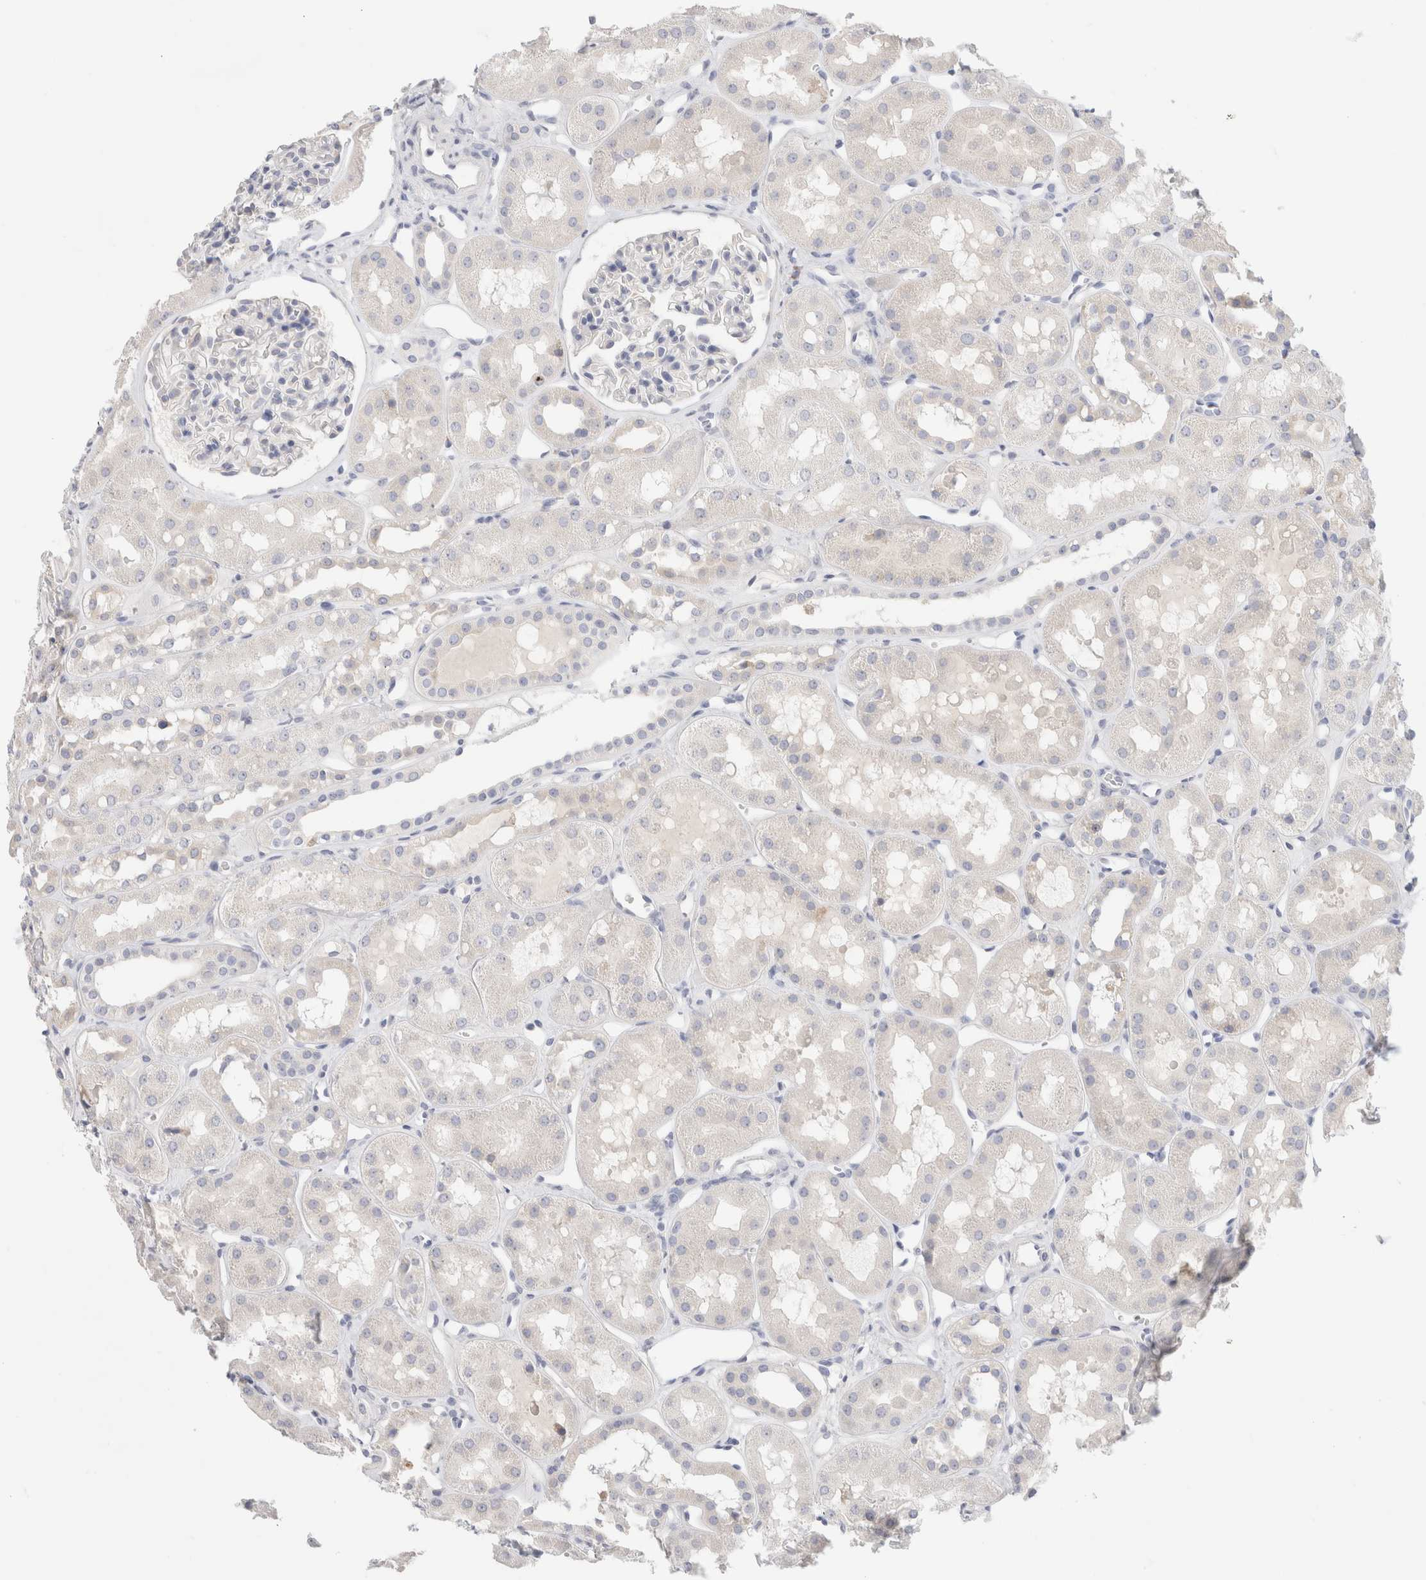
{"staining": {"intensity": "negative", "quantity": "none", "location": "none"}, "tissue": "kidney", "cell_type": "Cells in glomeruli", "image_type": "normal", "snomed": [{"axis": "morphology", "description": "Normal tissue, NOS"}, {"axis": "topography", "description": "Kidney"}], "caption": "Cells in glomeruli are negative for brown protein staining in benign kidney. (DAB (3,3'-diaminobenzidine) IHC visualized using brightfield microscopy, high magnification).", "gene": "CSK", "patient": {"sex": "male", "age": 16}}